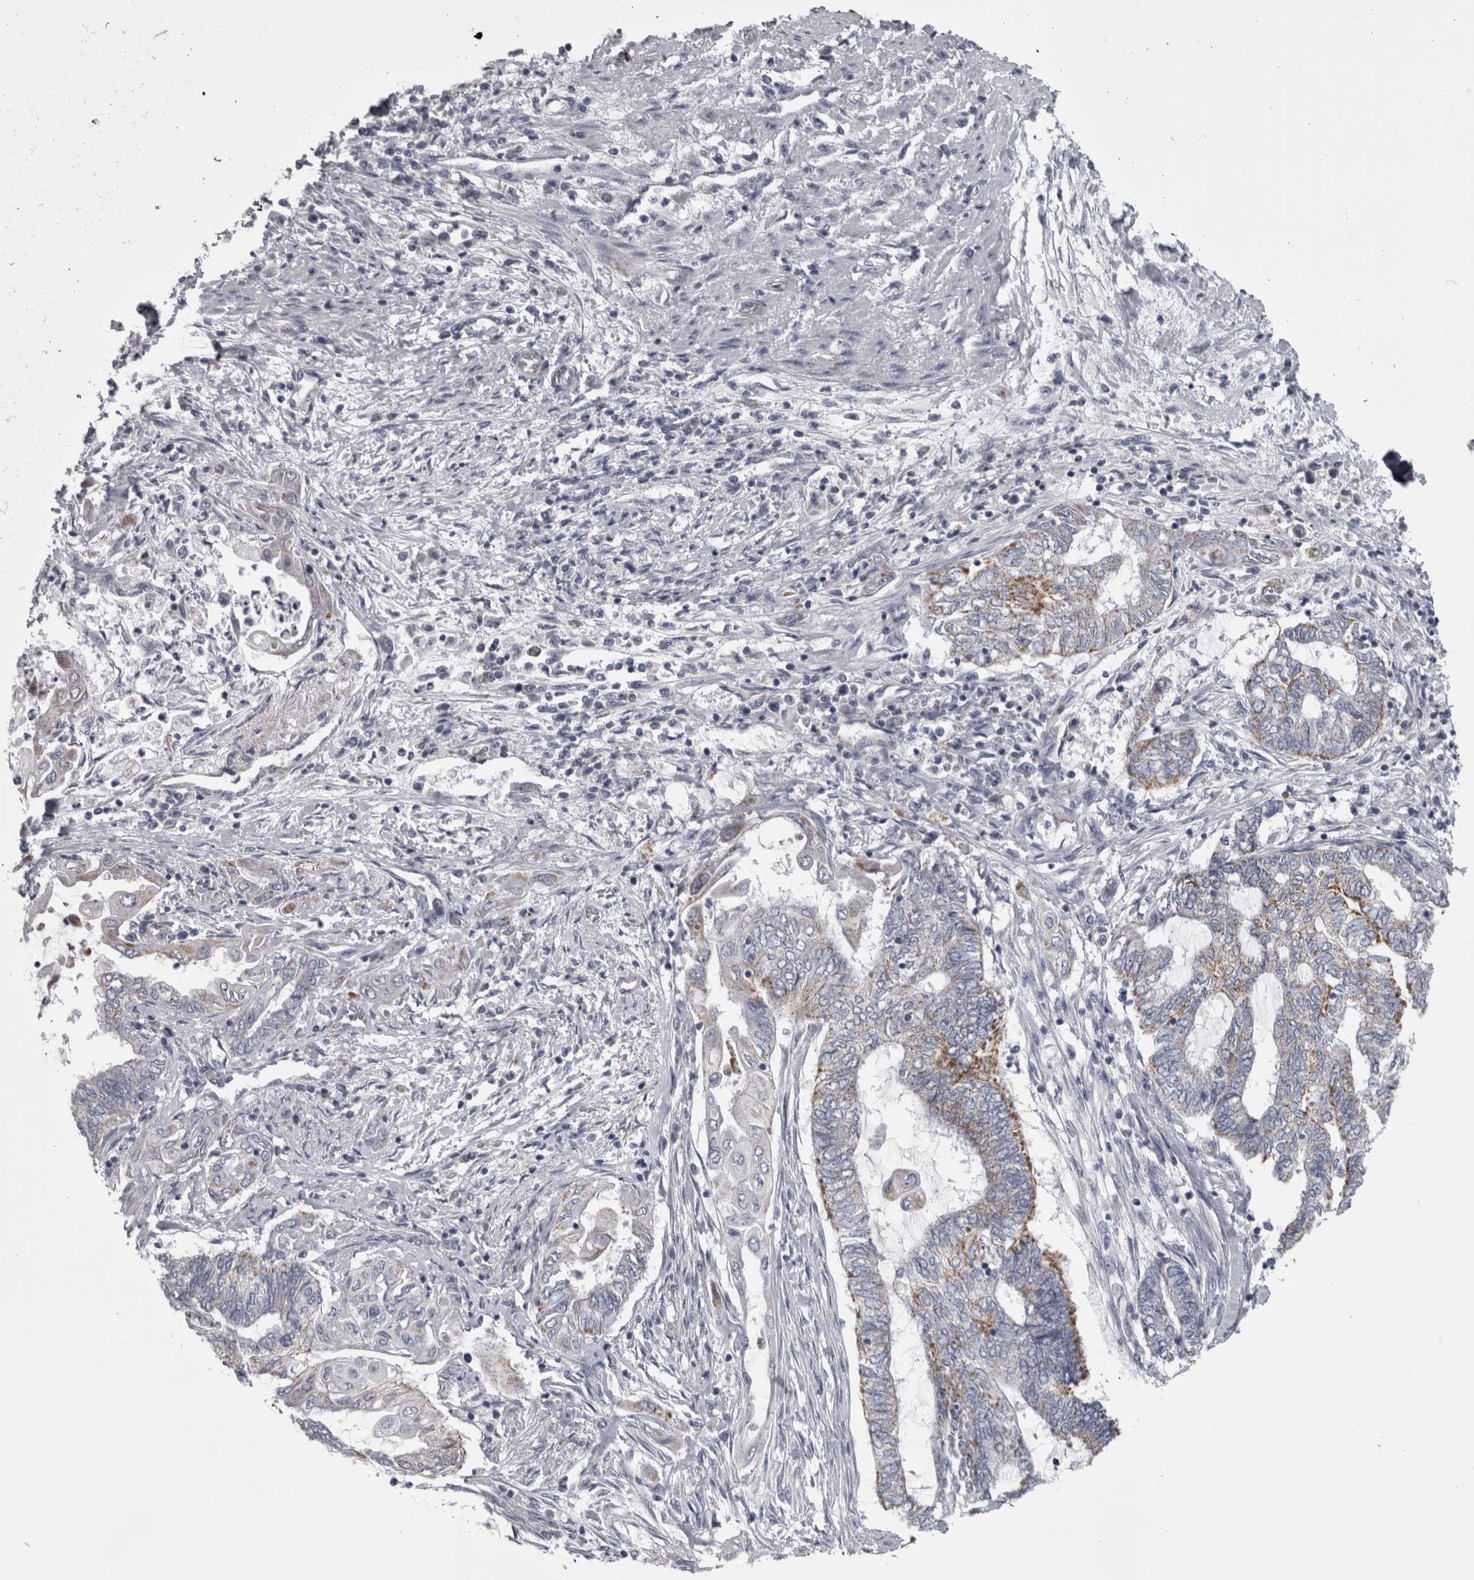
{"staining": {"intensity": "moderate", "quantity": "<25%", "location": "cytoplasmic/membranous"}, "tissue": "endometrial cancer", "cell_type": "Tumor cells", "image_type": "cancer", "snomed": [{"axis": "morphology", "description": "Adenocarcinoma, NOS"}, {"axis": "topography", "description": "Uterus"}, {"axis": "topography", "description": "Endometrium"}], "caption": "The photomicrograph displays staining of adenocarcinoma (endometrial), revealing moderate cytoplasmic/membranous protein staining (brown color) within tumor cells. The staining was performed using DAB (3,3'-diaminobenzidine) to visualize the protein expression in brown, while the nuclei were stained in blue with hematoxylin (Magnification: 20x).", "gene": "DBT", "patient": {"sex": "female", "age": 70}}